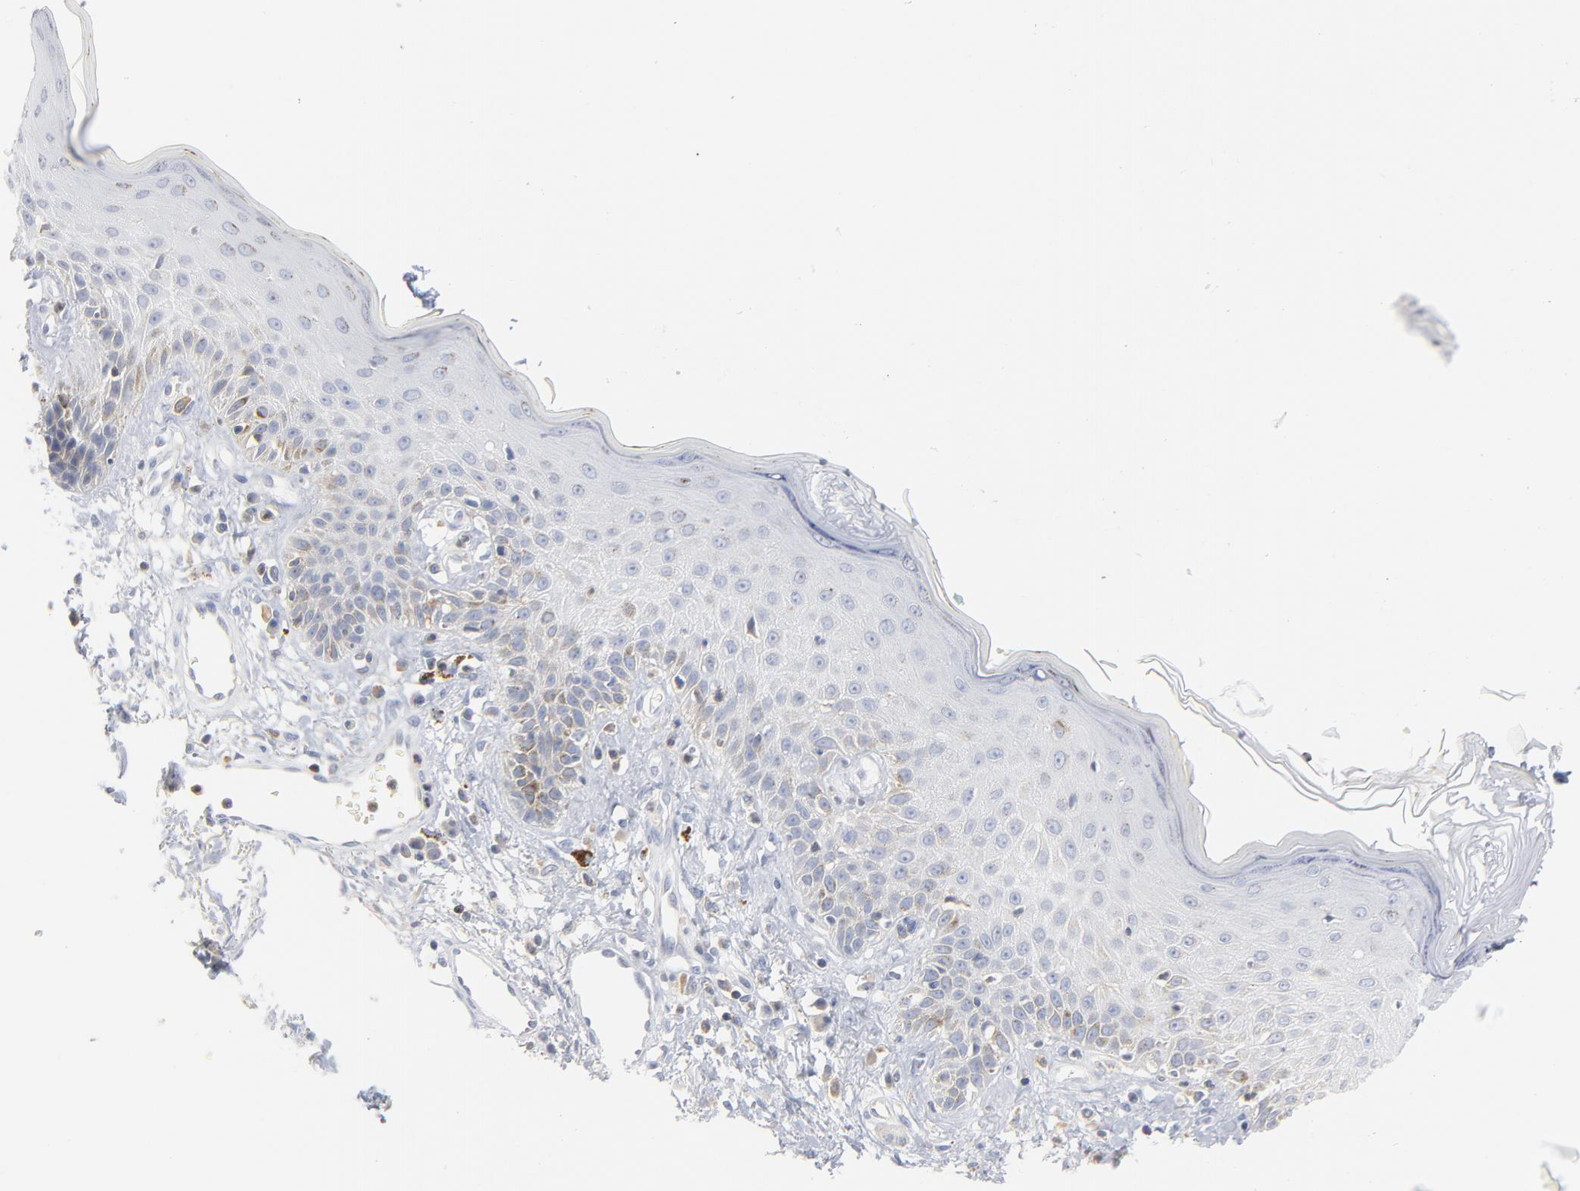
{"staining": {"intensity": "weak", "quantity": "<25%", "location": "cytoplasmic/membranous"}, "tissue": "skin cancer", "cell_type": "Tumor cells", "image_type": "cancer", "snomed": [{"axis": "morphology", "description": "Squamous cell carcinoma, NOS"}, {"axis": "topography", "description": "Skin"}], "caption": "DAB (3,3'-diaminobenzidine) immunohistochemical staining of human squamous cell carcinoma (skin) shows no significant staining in tumor cells.", "gene": "PTK2B", "patient": {"sex": "female", "age": 59}}